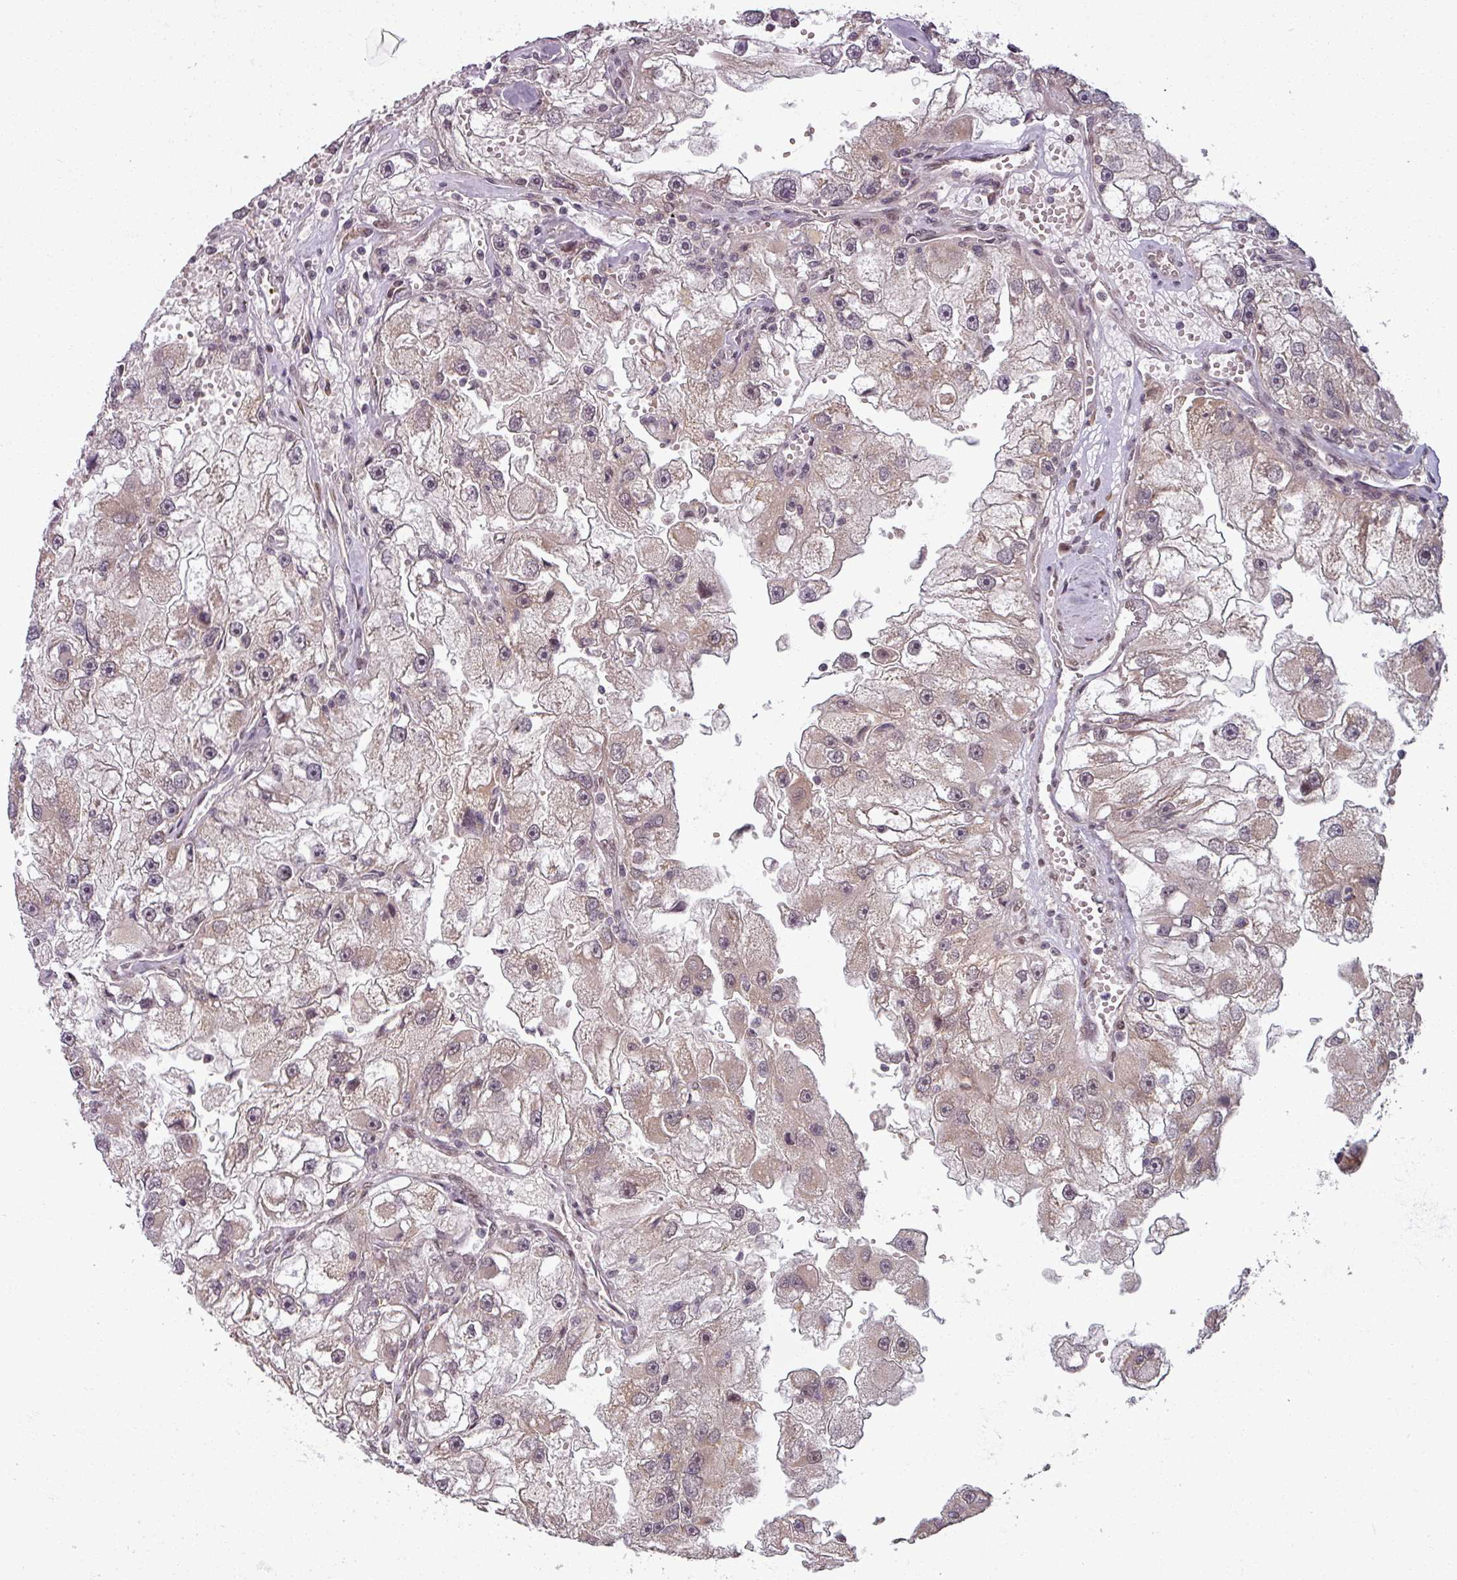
{"staining": {"intensity": "negative", "quantity": "none", "location": "none"}, "tissue": "renal cancer", "cell_type": "Tumor cells", "image_type": "cancer", "snomed": [{"axis": "morphology", "description": "Adenocarcinoma, NOS"}, {"axis": "topography", "description": "Kidney"}], "caption": "Immunohistochemical staining of renal cancer displays no significant expression in tumor cells.", "gene": "SWI5", "patient": {"sex": "male", "age": 63}}